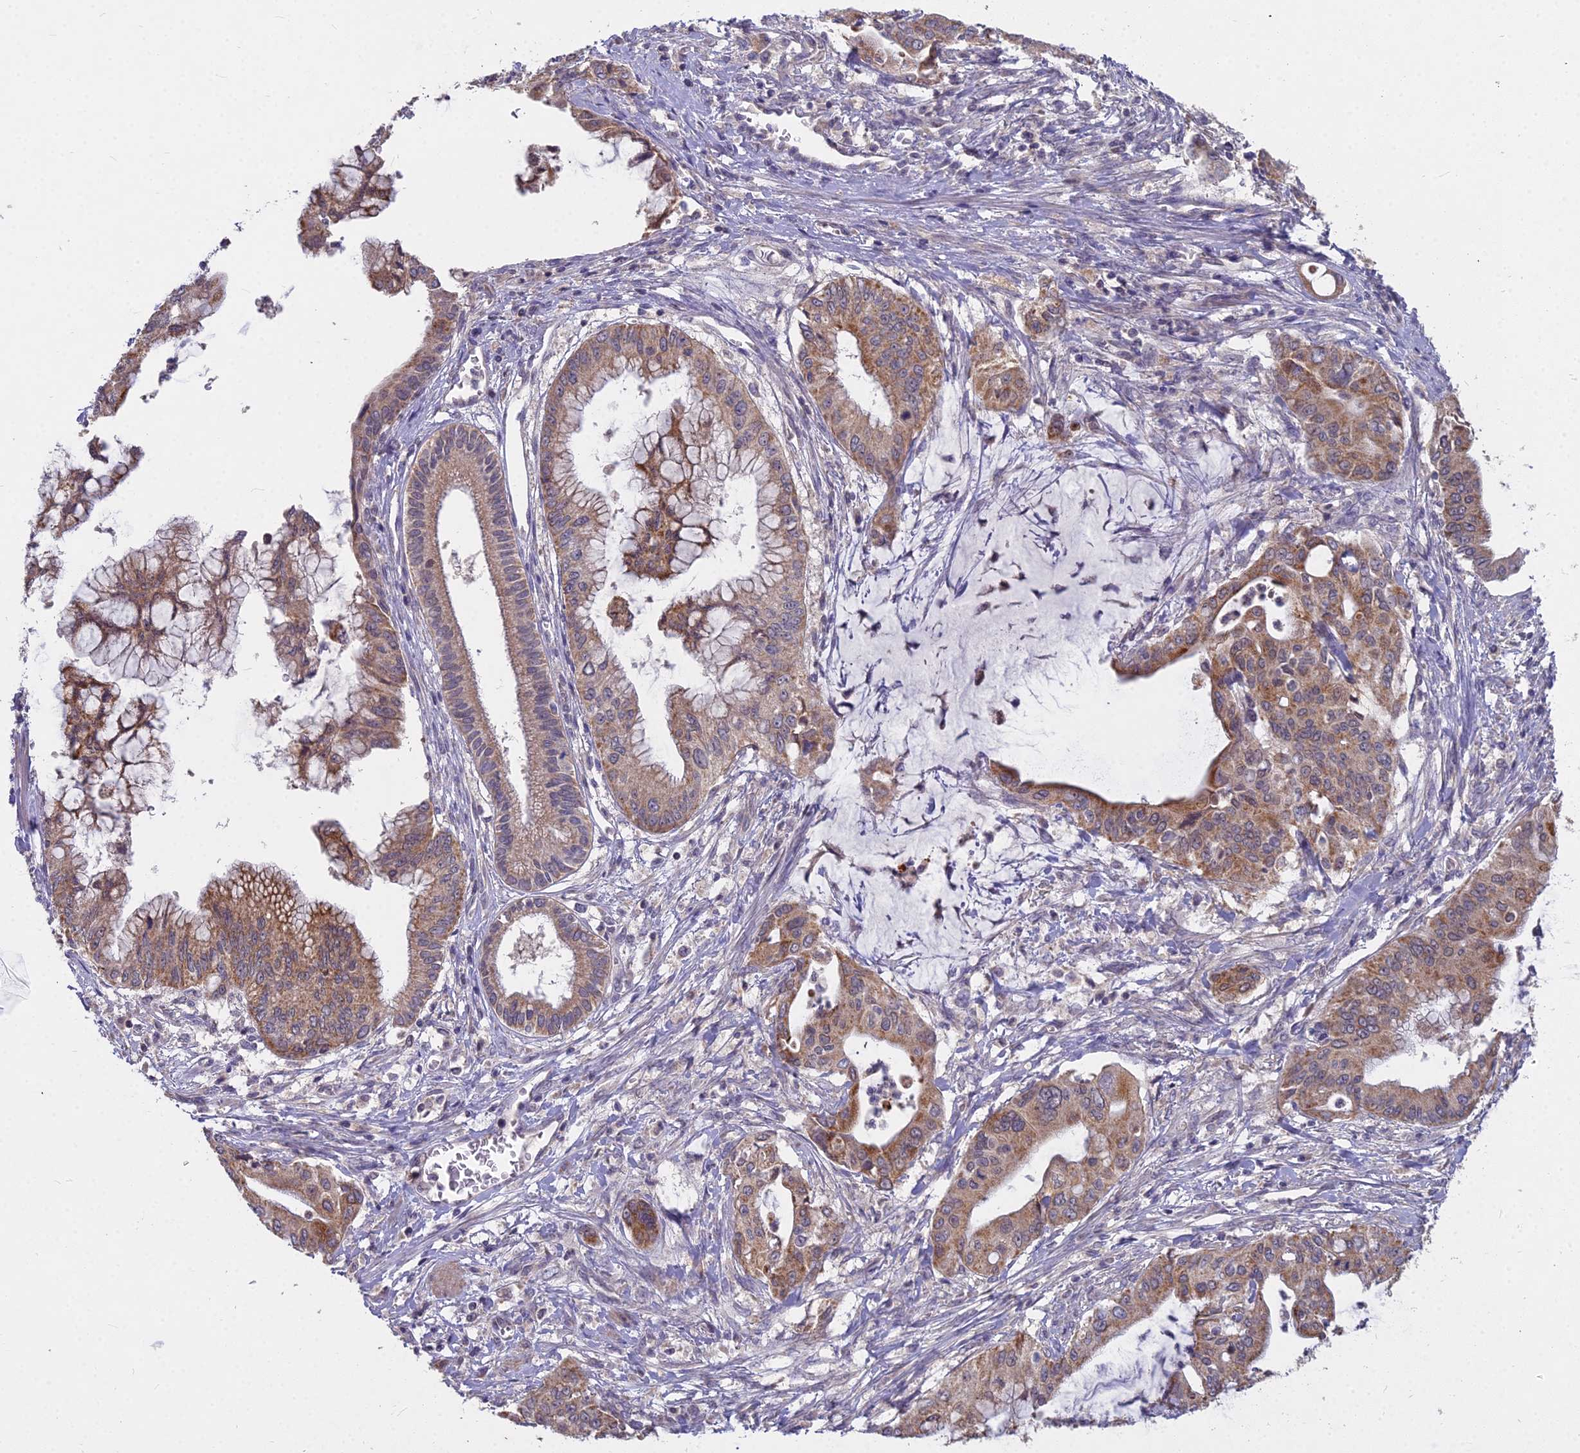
{"staining": {"intensity": "strong", "quantity": ">75%", "location": "cytoplasmic/membranous"}, "tissue": "pancreatic cancer", "cell_type": "Tumor cells", "image_type": "cancer", "snomed": [{"axis": "morphology", "description": "Adenocarcinoma, NOS"}, {"axis": "topography", "description": "Pancreas"}], "caption": "Strong cytoplasmic/membranous staining for a protein is present in approximately >75% of tumor cells of pancreatic adenocarcinoma using IHC.", "gene": "MICU2", "patient": {"sex": "male", "age": 46}}